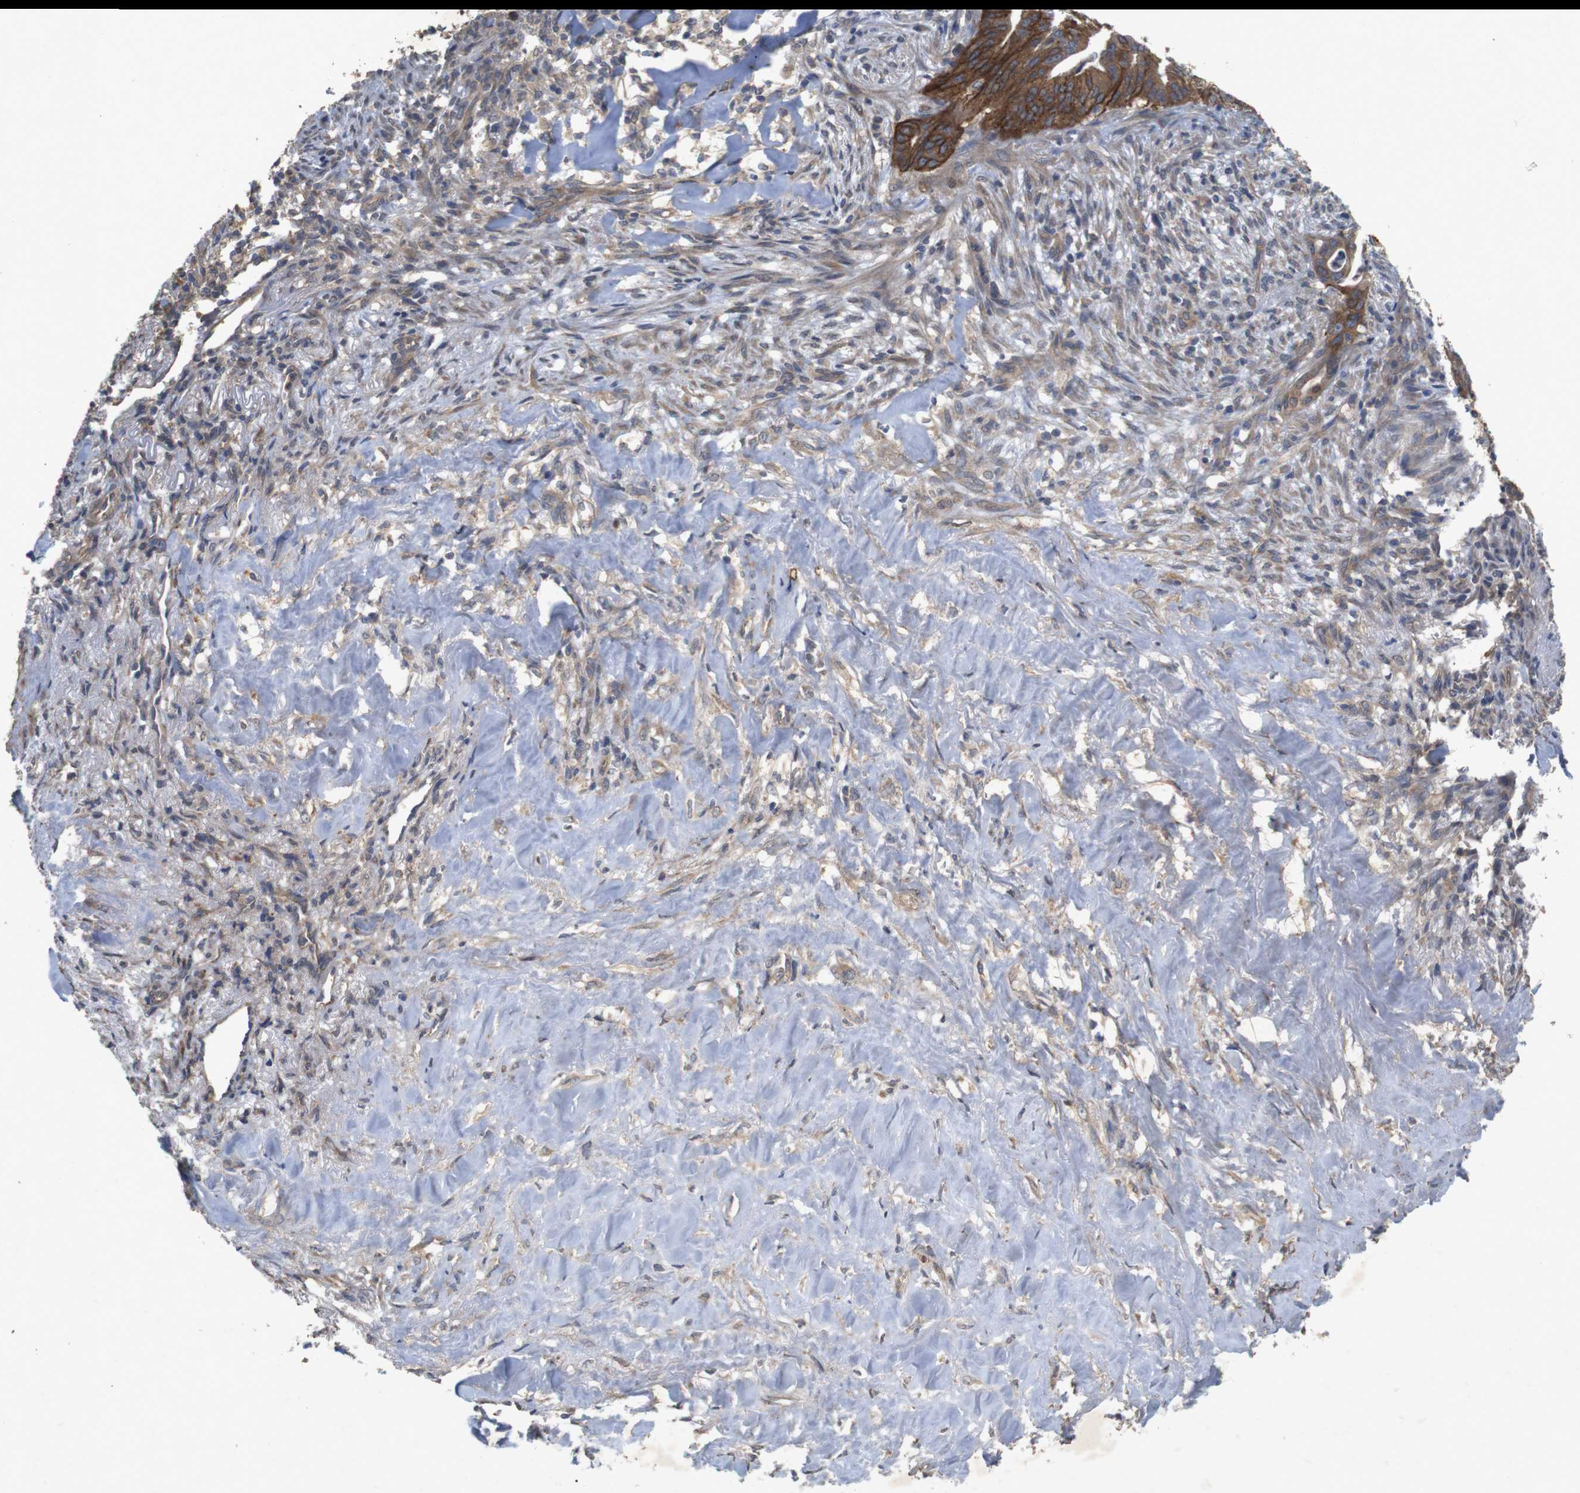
{"staining": {"intensity": "strong", "quantity": ">75%", "location": "cytoplasmic/membranous"}, "tissue": "liver cancer", "cell_type": "Tumor cells", "image_type": "cancer", "snomed": [{"axis": "morphology", "description": "Cholangiocarcinoma"}, {"axis": "topography", "description": "Liver"}], "caption": "Strong cytoplasmic/membranous expression is identified in approximately >75% of tumor cells in liver cancer (cholangiocarcinoma).", "gene": "KCNS3", "patient": {"sex": "female", "age": 67}}